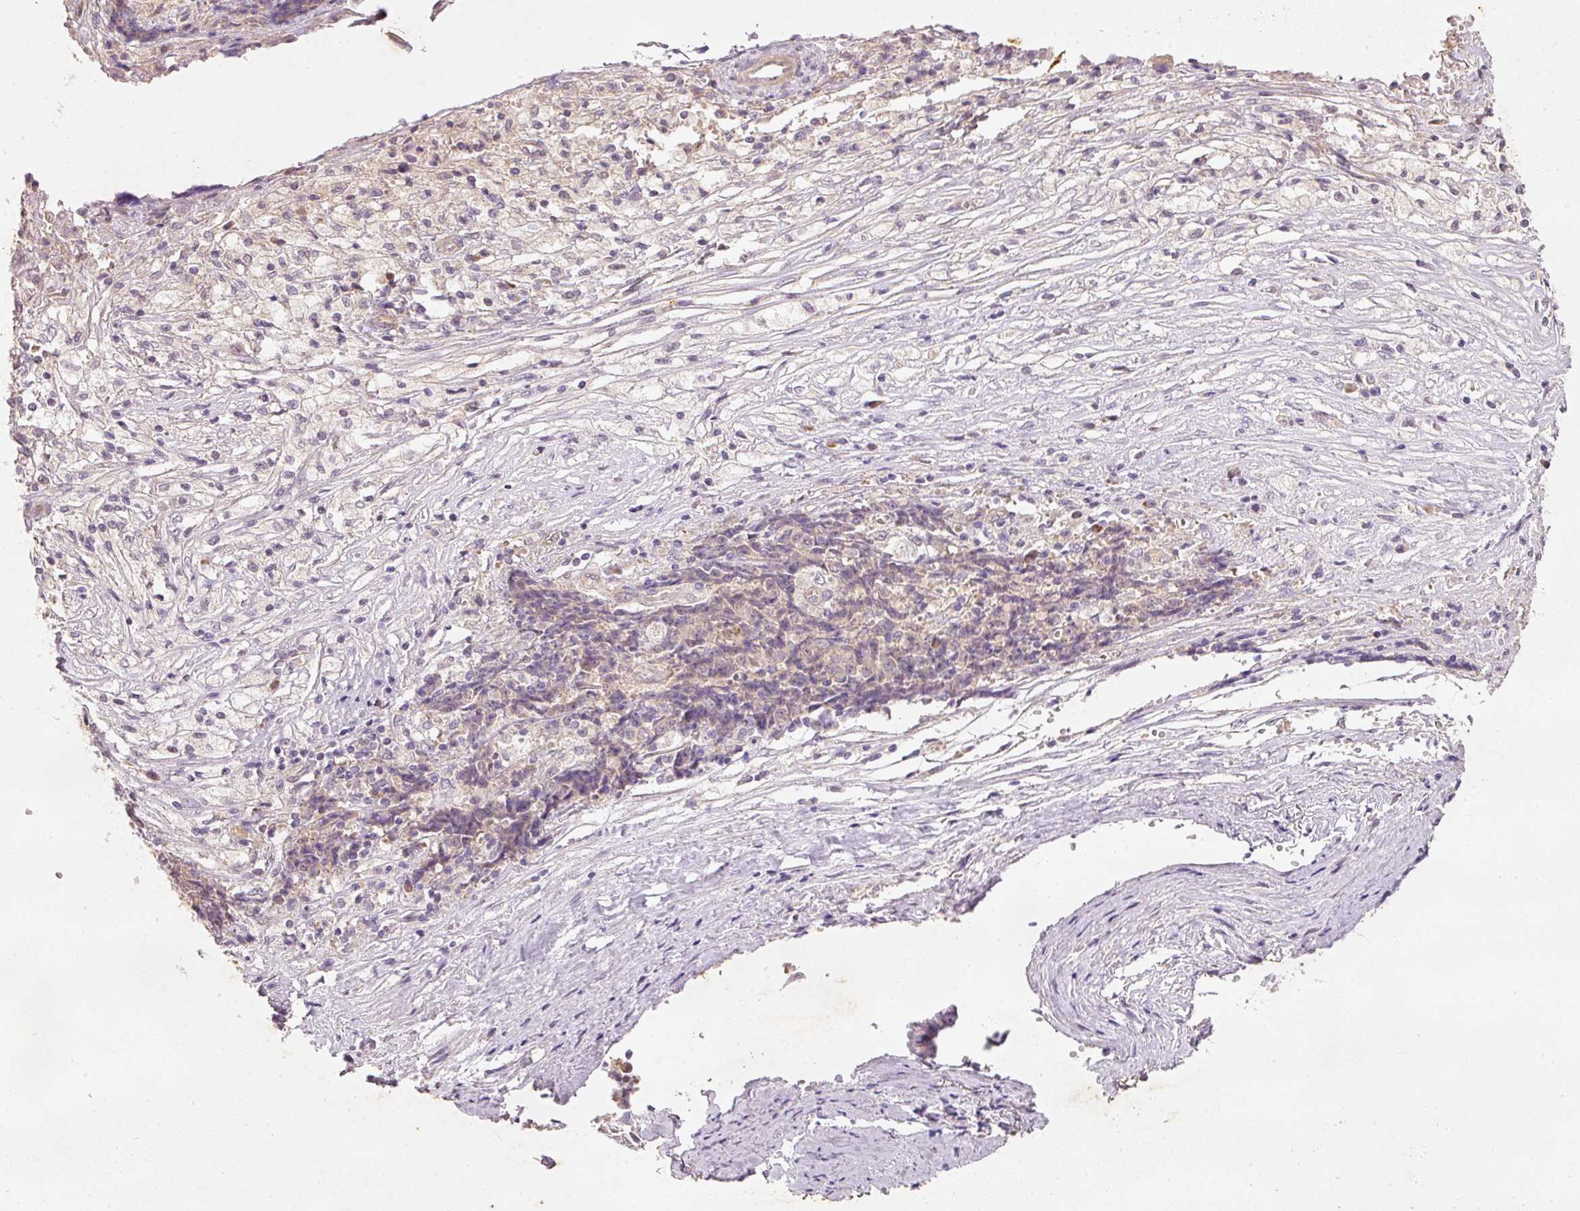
{"staining": {"intensity": "weak", "quantity": ">75%", "location": "cytoplasmic/membranous"}, "tissue": "ovarian cancer", "cell_type": "Tumor cells", "image_type": "cancer", "snomed": [{"axis": "morphology", "description": "Carcinoma, endometroid"}, {"axis": "topography", "description": "Ovary"}], "caption": "A high-resolution image shows immunohistochemistry (IHC) staining of ovarian cancer, which displays weak cytoplasmic/membranous staining in approximately >75% of tumor cells. (IHC, brightfield microscopy, high magnification).", "gene": "RGL2", "patient": {"sex": "female", "age": 42}}